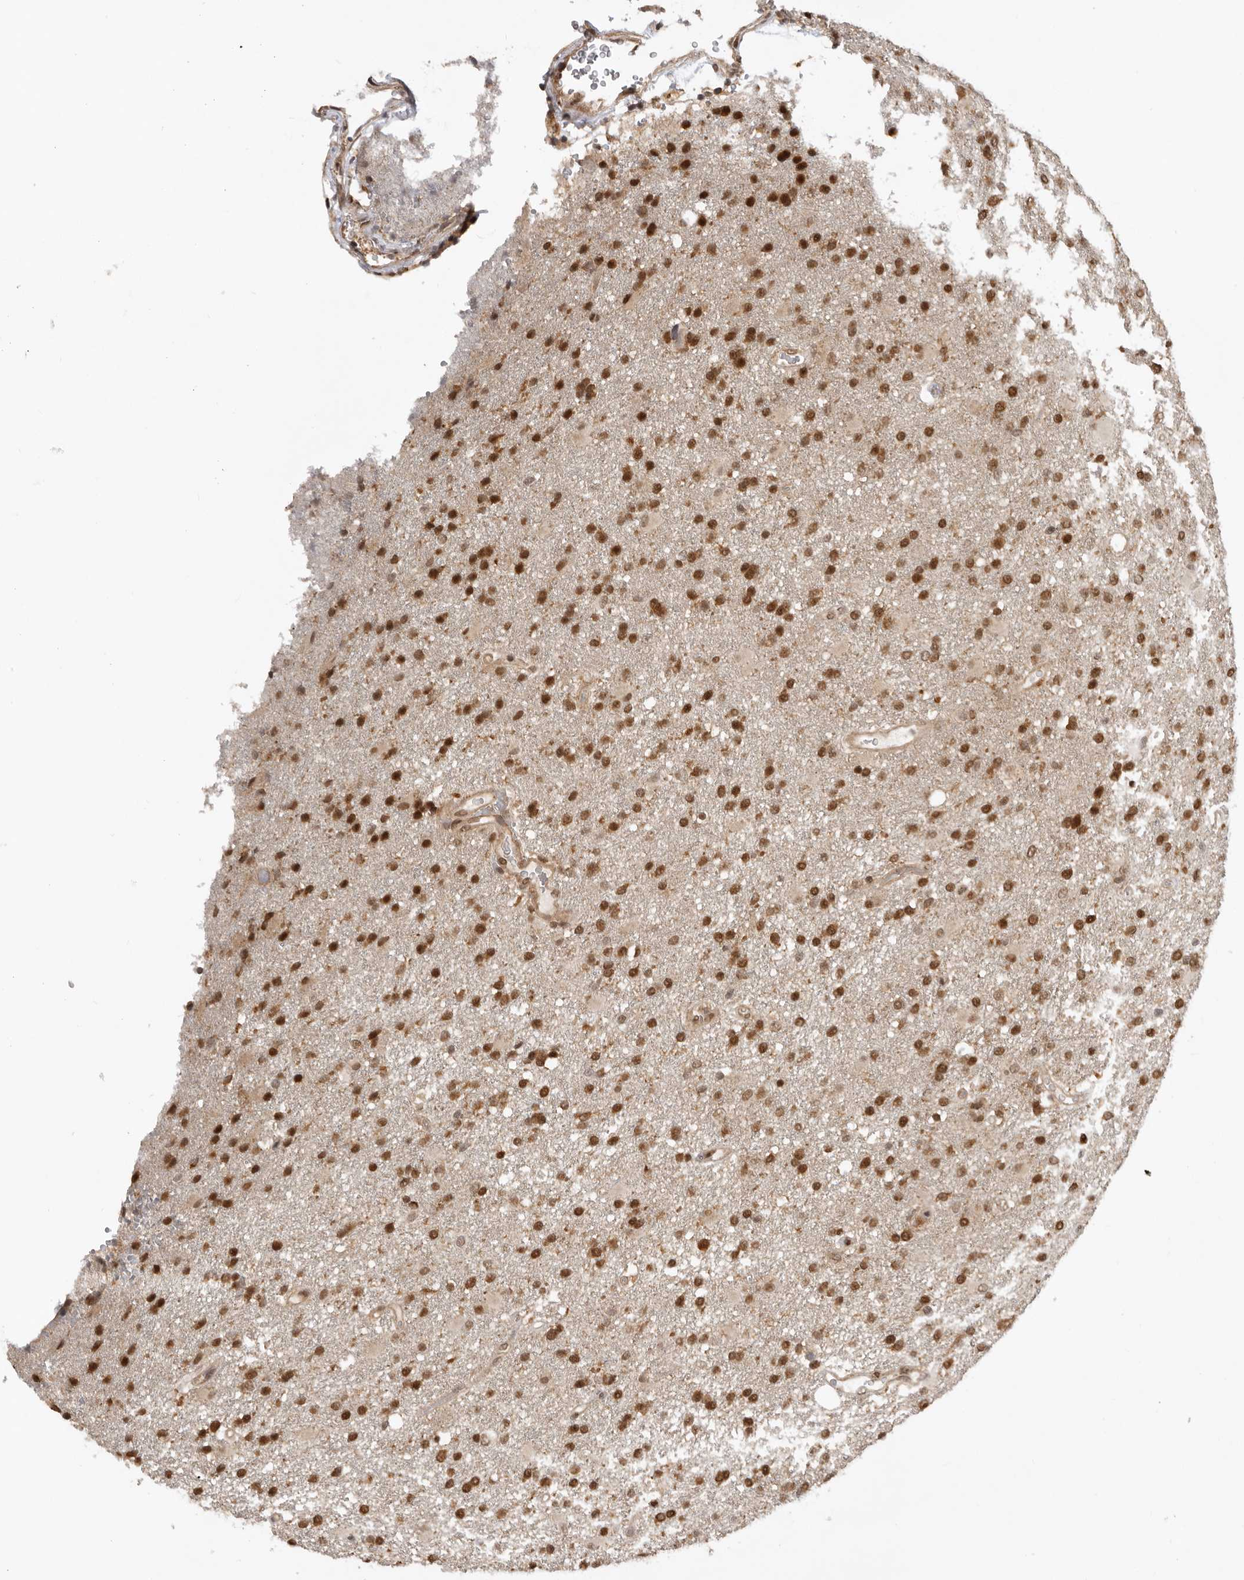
{"staining": {"intensity": "strong", "quantity": ">75%", "location": "nuclear"}, "tissue": "glioma", "cell_type": "Tumor cells", "image_type": "cancer", "snomed": [{"axis": "morphology", "description": "Glioma, malignant, High grade"}, {"axis": "topography", "description": "Brain"}], "caption": "Glioma tissue displays strong nuclear expression in approximately >75% of tumor cells, visualized by immunohistochemistry.", "gene": "ADPRS", "patient": {"sex": "male", "age": 72}}